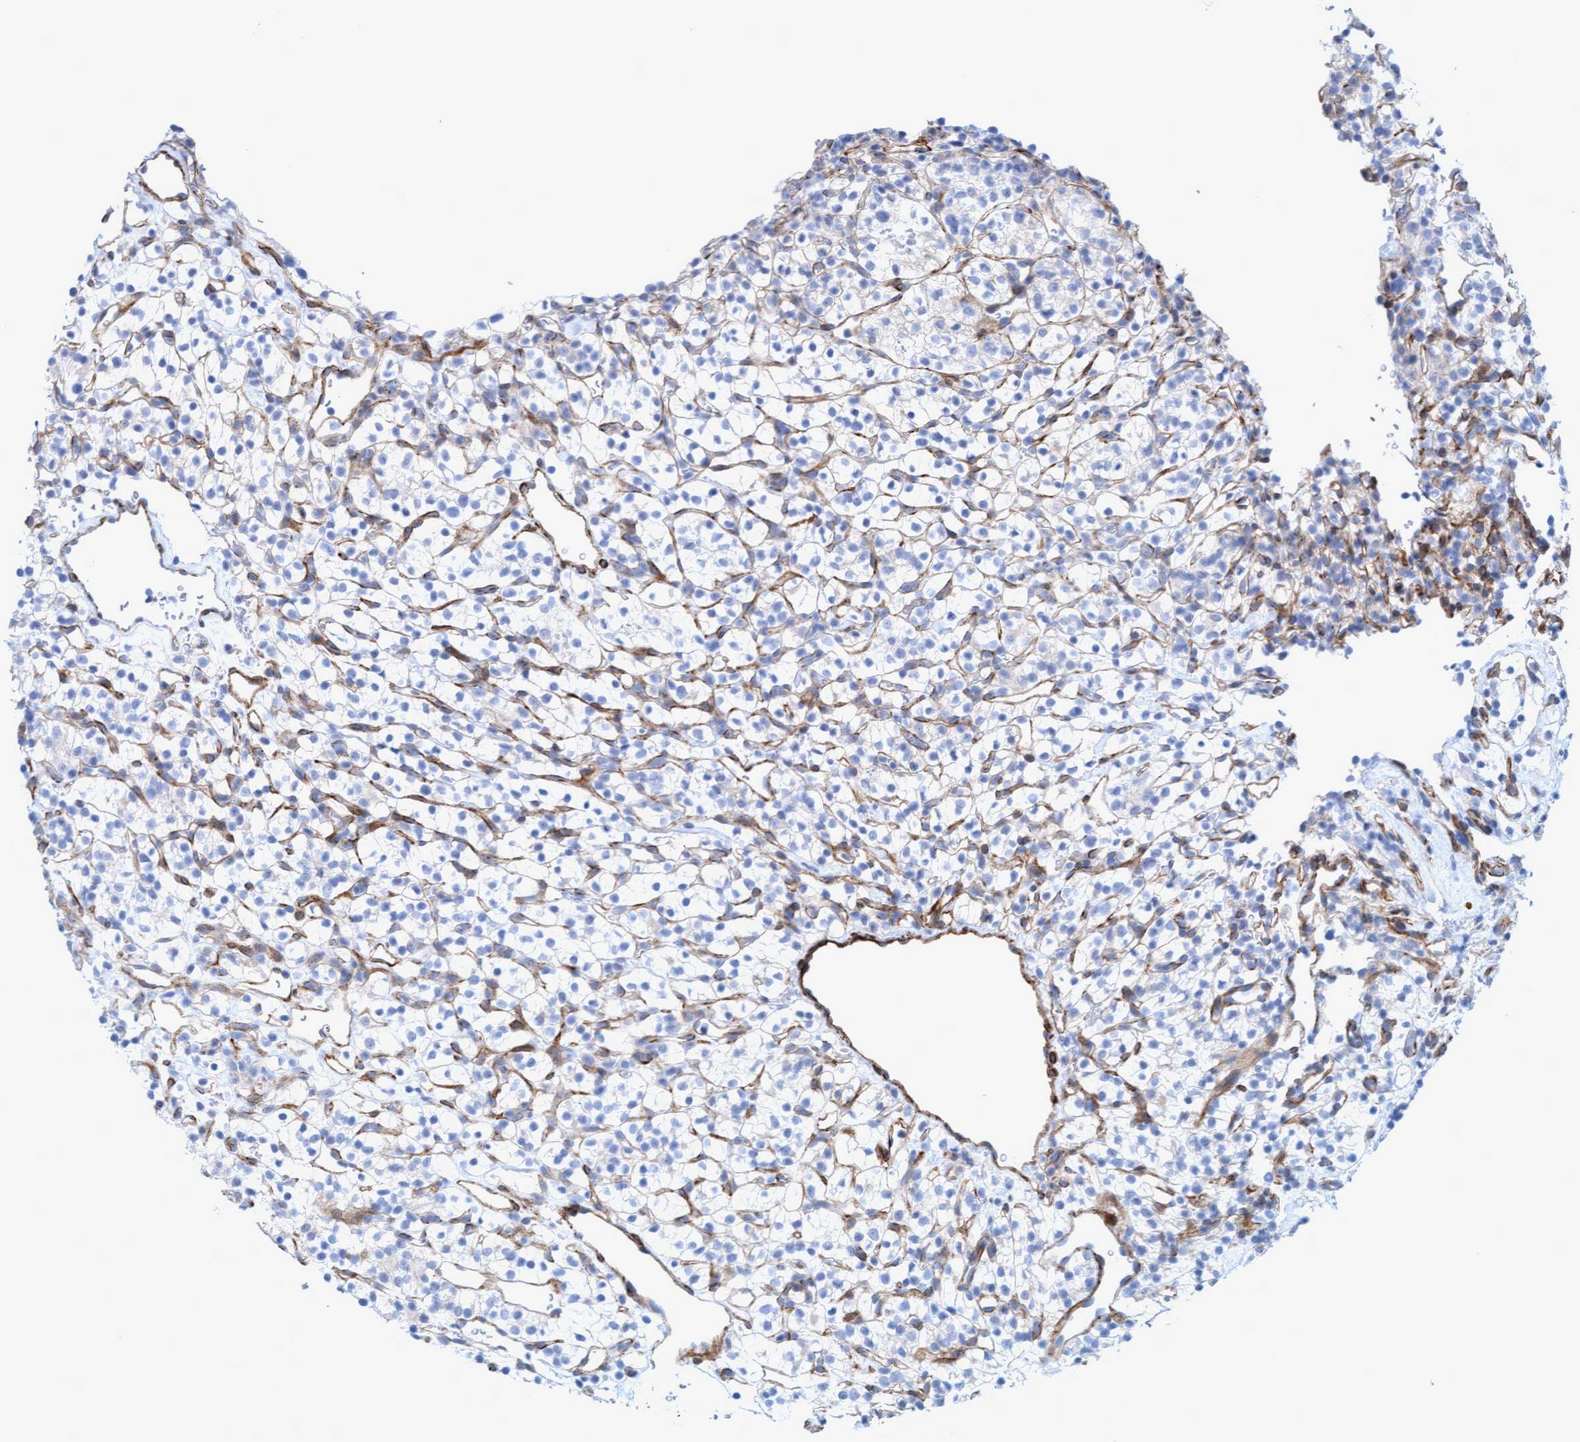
{"staining": {"intensity": "negative", "quantity": "none", "location": "none"}, "tissue": "renal cancer", "cell_type": "Tumor cells", "image_type": "cancer", "snomed": [{"axis": "morphology", "description": "Adenocarcinoma, NOS"}, {"axis": "topography", "description": "Kidney"}], "caption": "Immunohistochemistry (IHC) histopathology image of neoplastic tissue: renal adenocarcinoma stained with DAB (3,3'-diaminobenzidine) reveals no significant protein staining in tumor cells. Nuclei are stained in blue.", "gene": "MTFR1", "patient": {"sex": "female", "age": 57}}